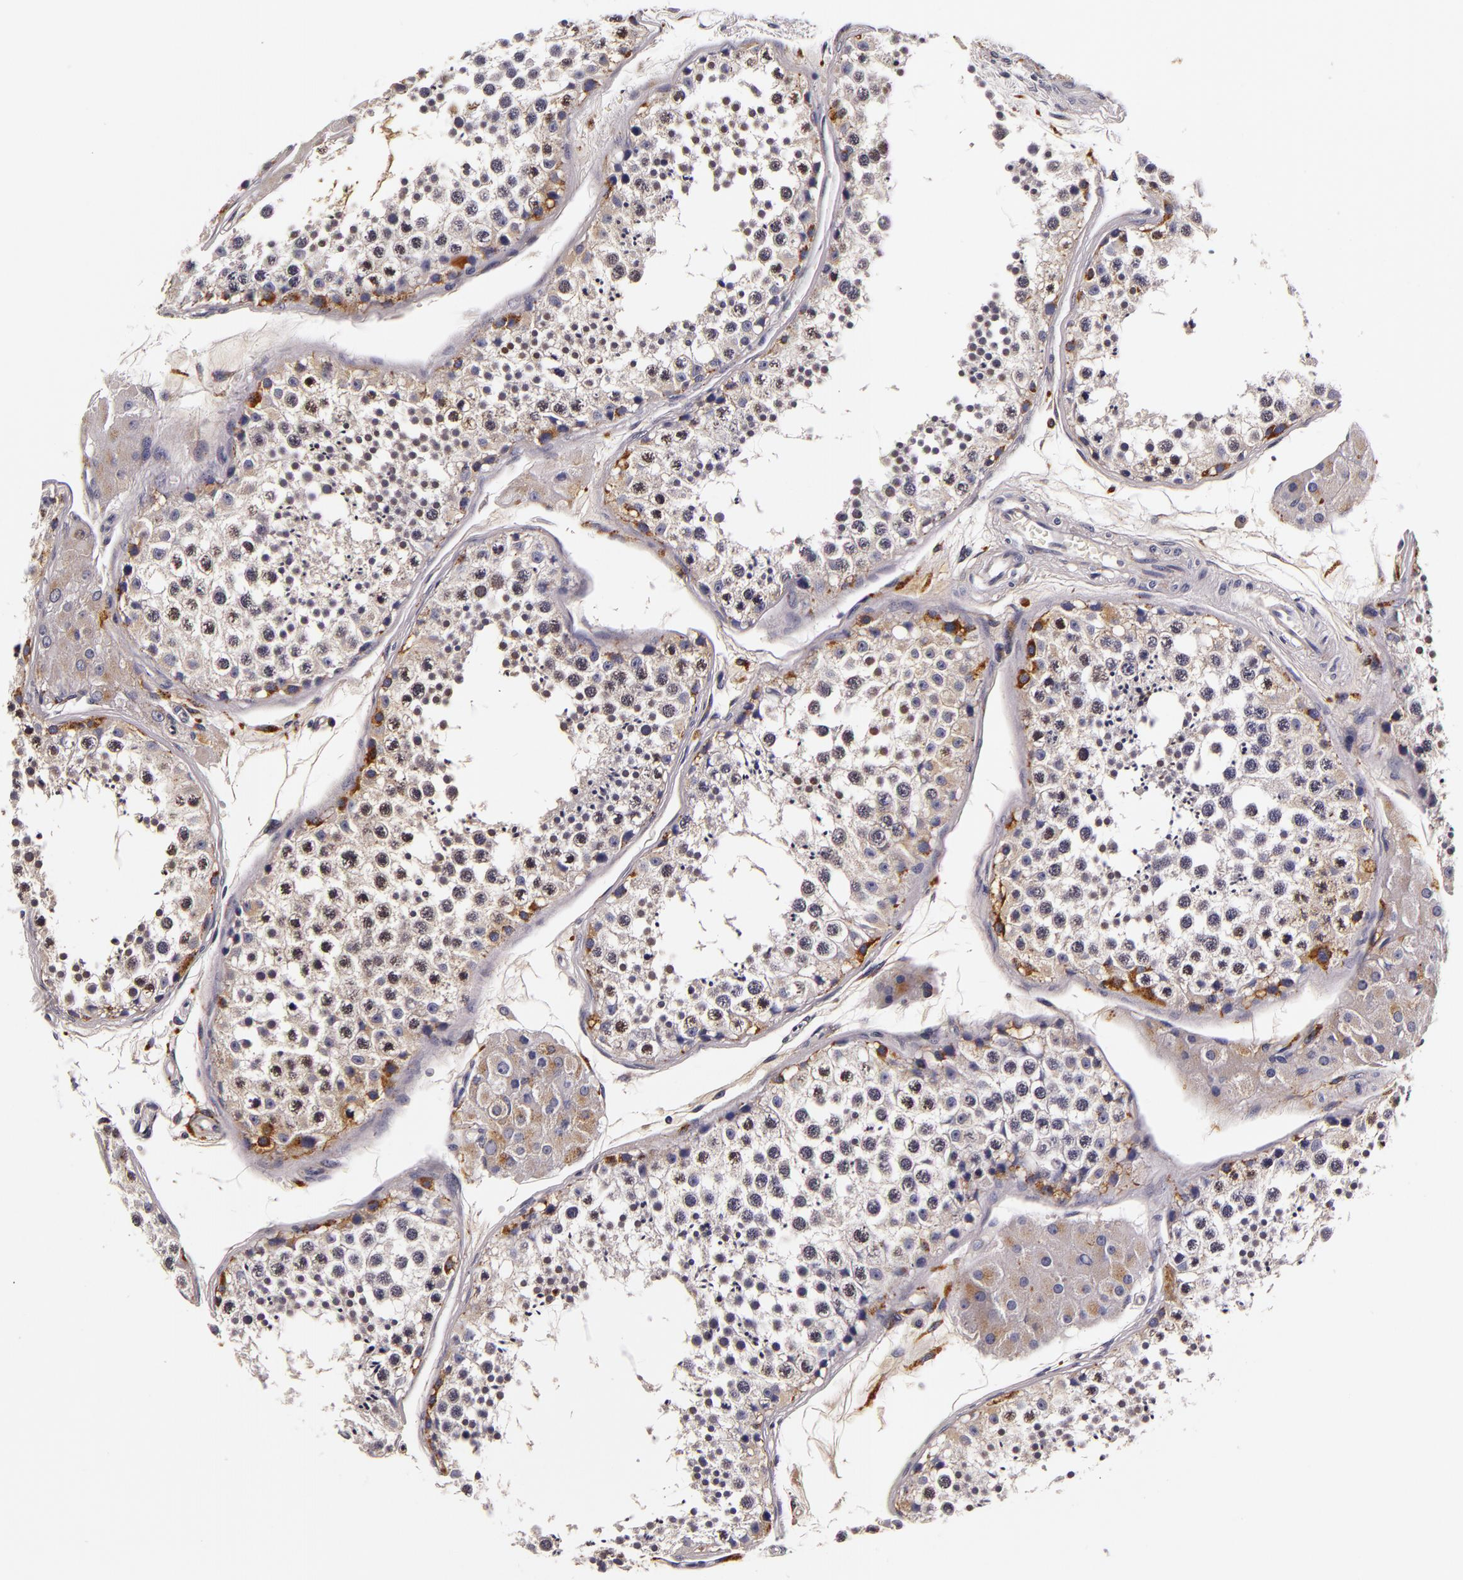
{"staining": {"intensity": "moderate", "quantity": ">75%", "location": "cytoplasmic/membranous"}, "tissue": "testis", "cell_type": "Cells in seminiferous ducts", "image_type": "normal", "snomed": [{"axis": "morphology", "description": "Normal tissue, NOS"}, {"axis": "topography", "description": "Testis"}], "caption": "The photomicrograph shows immunohistochemical staining of normal testis. There is moderate cytoplasmic/membranous positivity is identified in about >75% of cells in seminiferous ducts.", "gene": "LGALS3BP", "patient": {"sex": "male", "age": 57}}